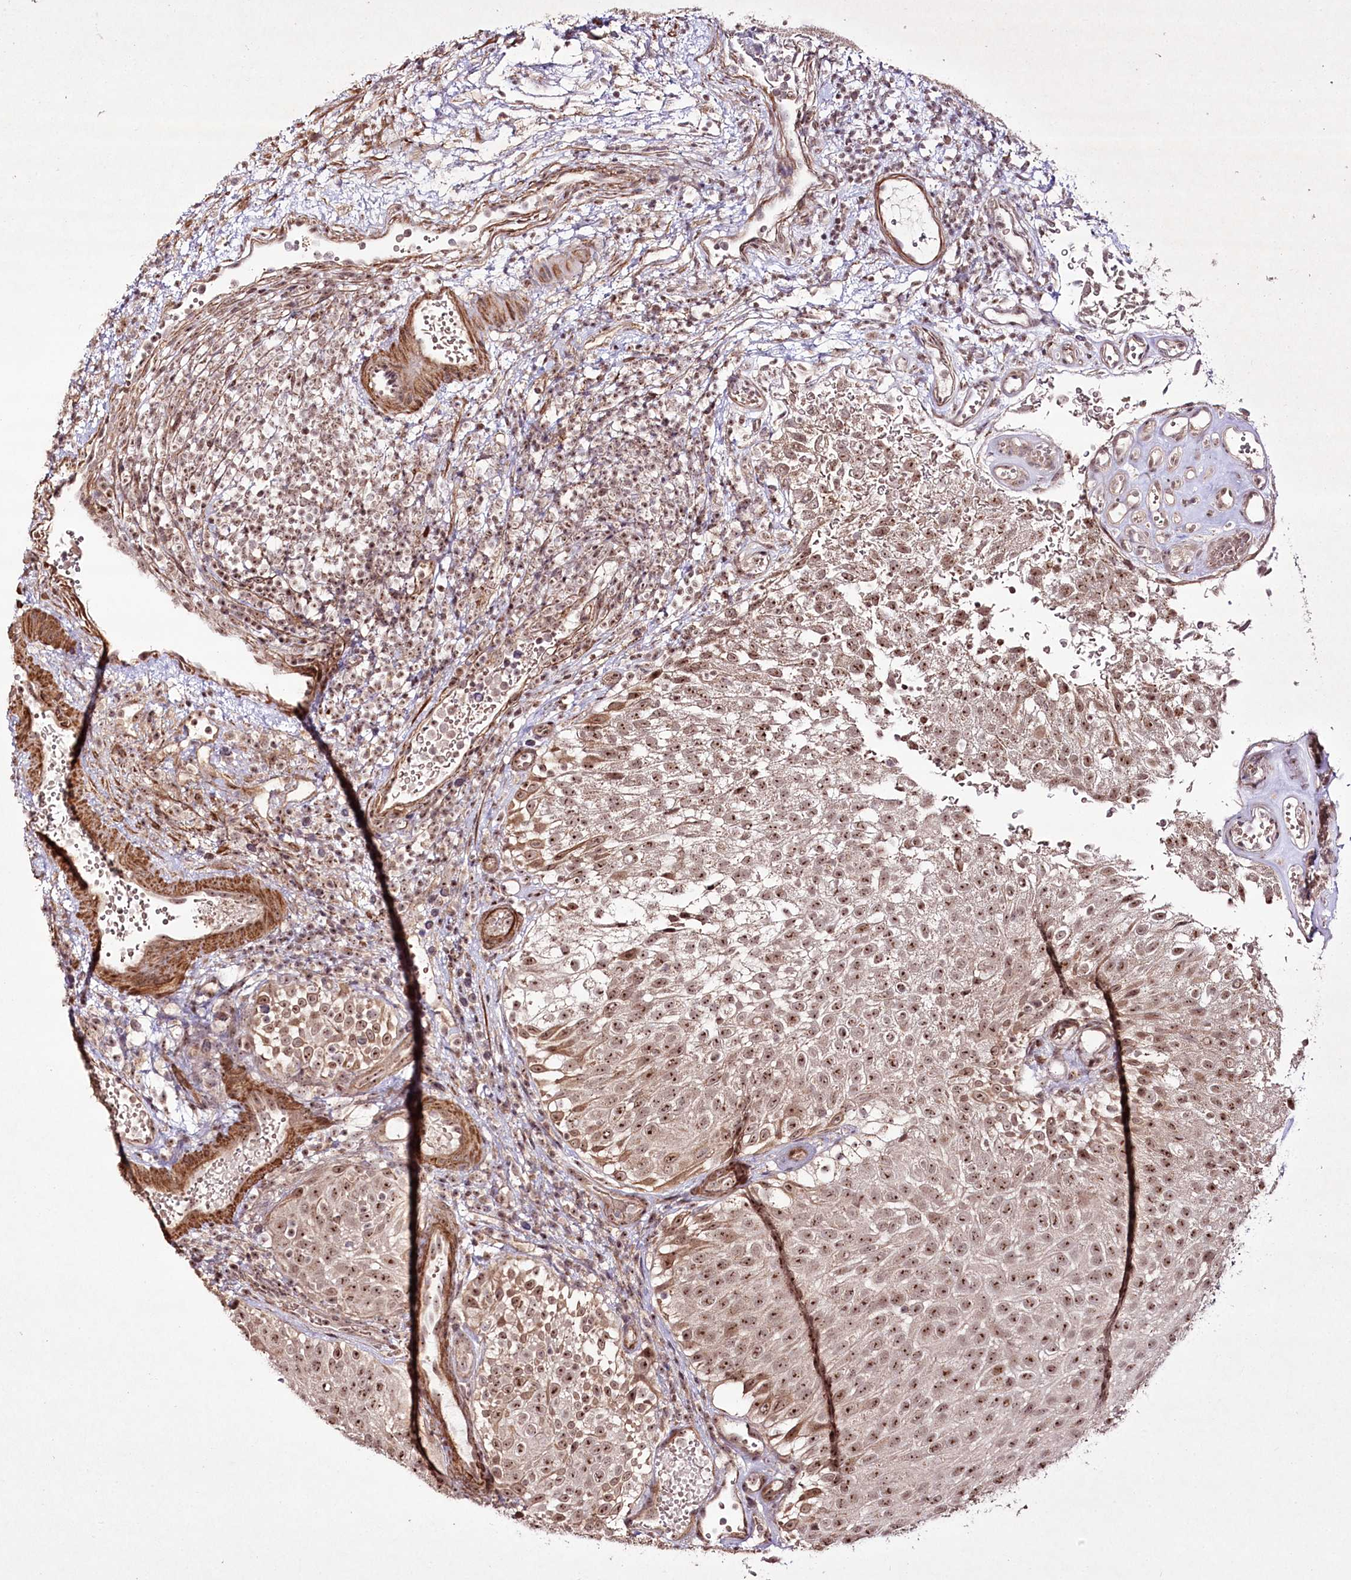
{"staining": {"intensity": "moderate", "quantity": ">75%", "location": "nuclear"}, "tissue": "urothelial cancer", "cell_type": "Tumor cells", "image_type": "cancer", "snomed": [{"axis": "morphology", "description": "Urothelial carcinoma, Low grade"}, {"axis": "topography", "description": "Urinary bladder"}], "caption": "Human low-grade urothelial carcinoma stained with a protein marker exhibits moderate staining in tumor cells.", "gene": "CCDC59", "patient": {"sex": "male", "age": 78}}